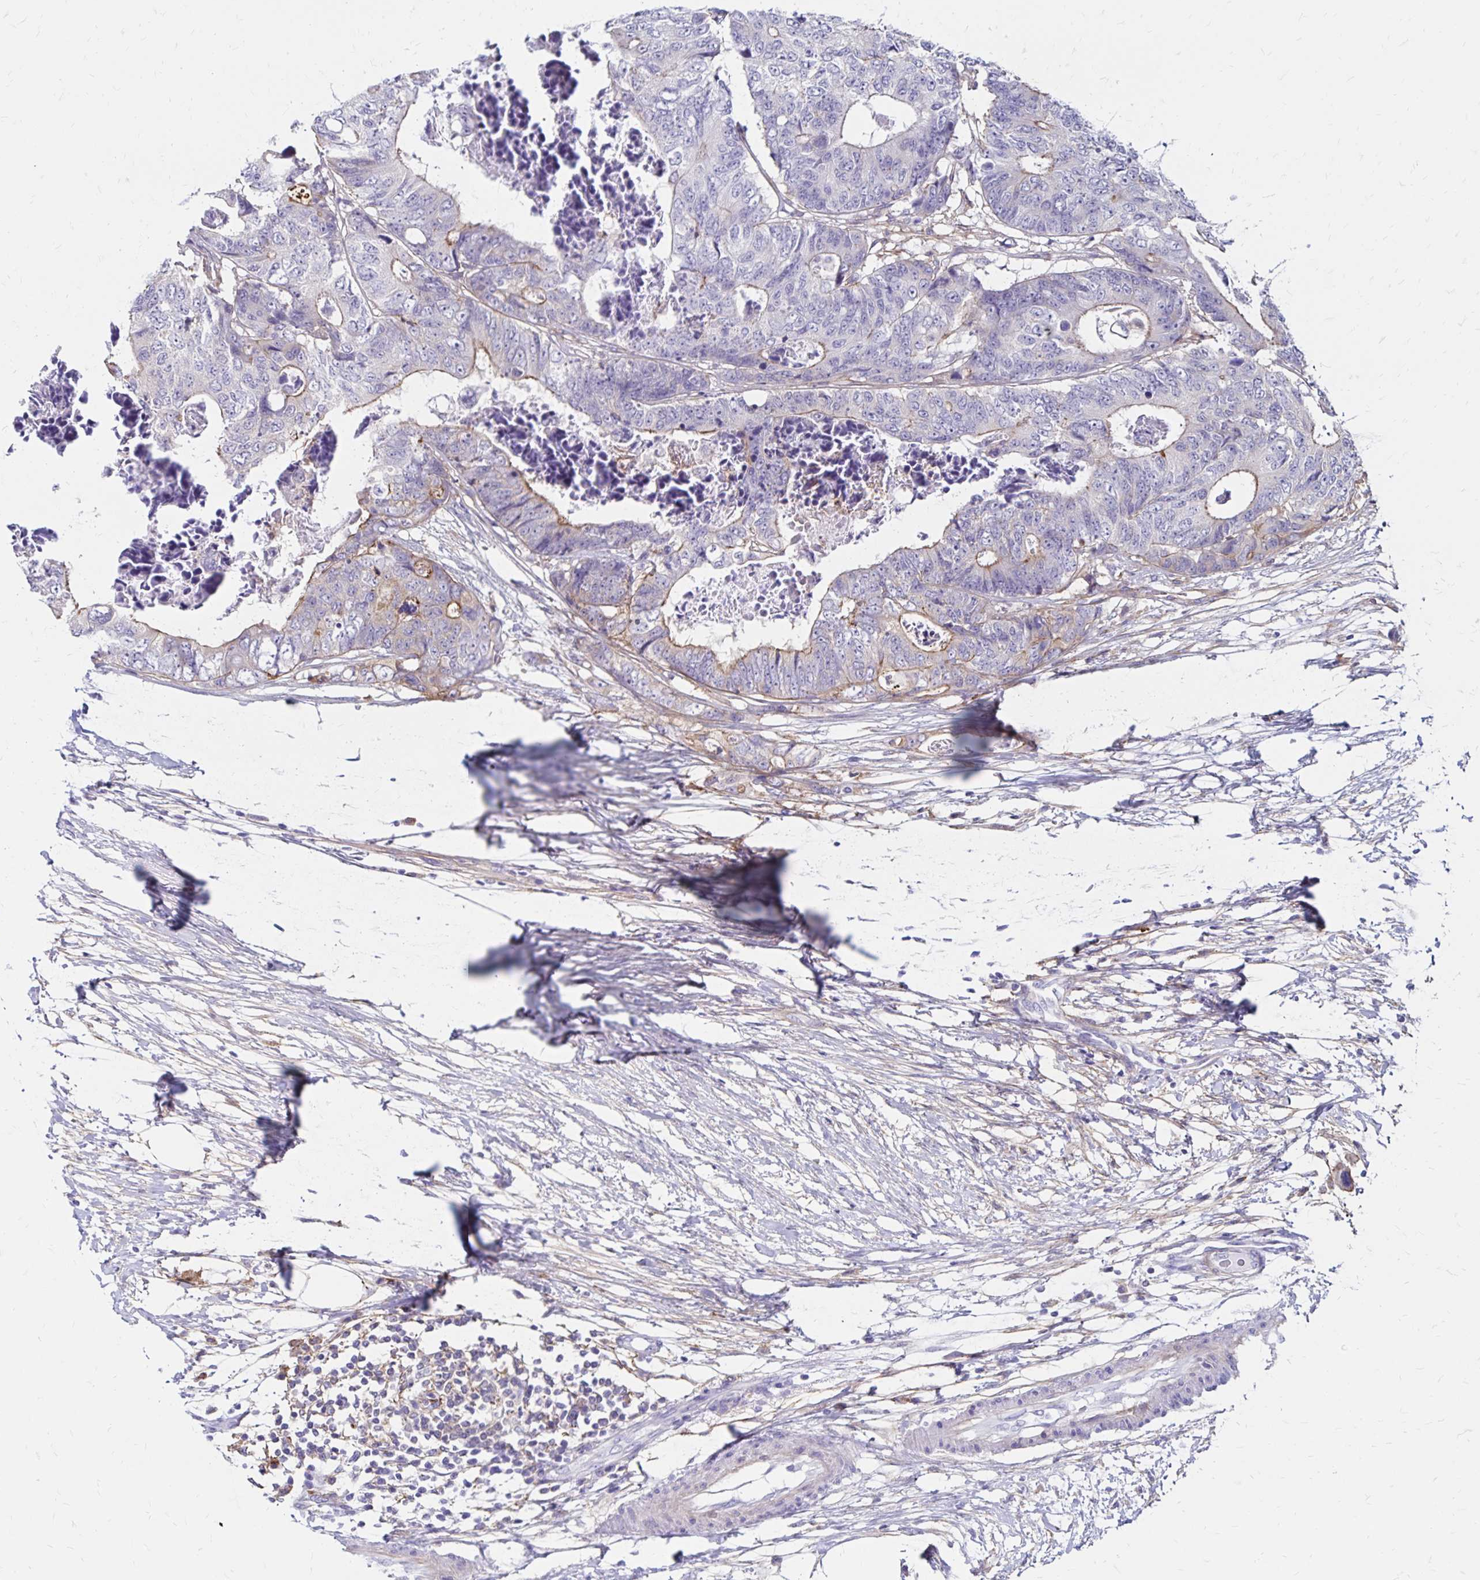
{"staining": {"intensity": "weak", "quantity": "<25%", "location": "cytoplasmic/membranous"}, "tissue": "colorectal cancer", "cell_type": "Tumor cells", "image_type": "cancer", "snomed": [{"axis": "morphology", "description": "Adenocarcinoma, NOS"}, {"axis": "topography", "description": "Colon"}], "caption": "Immunohistochemical staining of colorectal cancer (adenocarcinoma) shows no significant staining in tumor cells. Brightfield microscopy of immunohistochemistry (IHC) stained with DAB (3,3'-diaminobenzidine) (brown) and hematoxylin (blue), captured at high magnification.", "gene": "TNS3", "patient": {"sex": "female", "age": 48}}